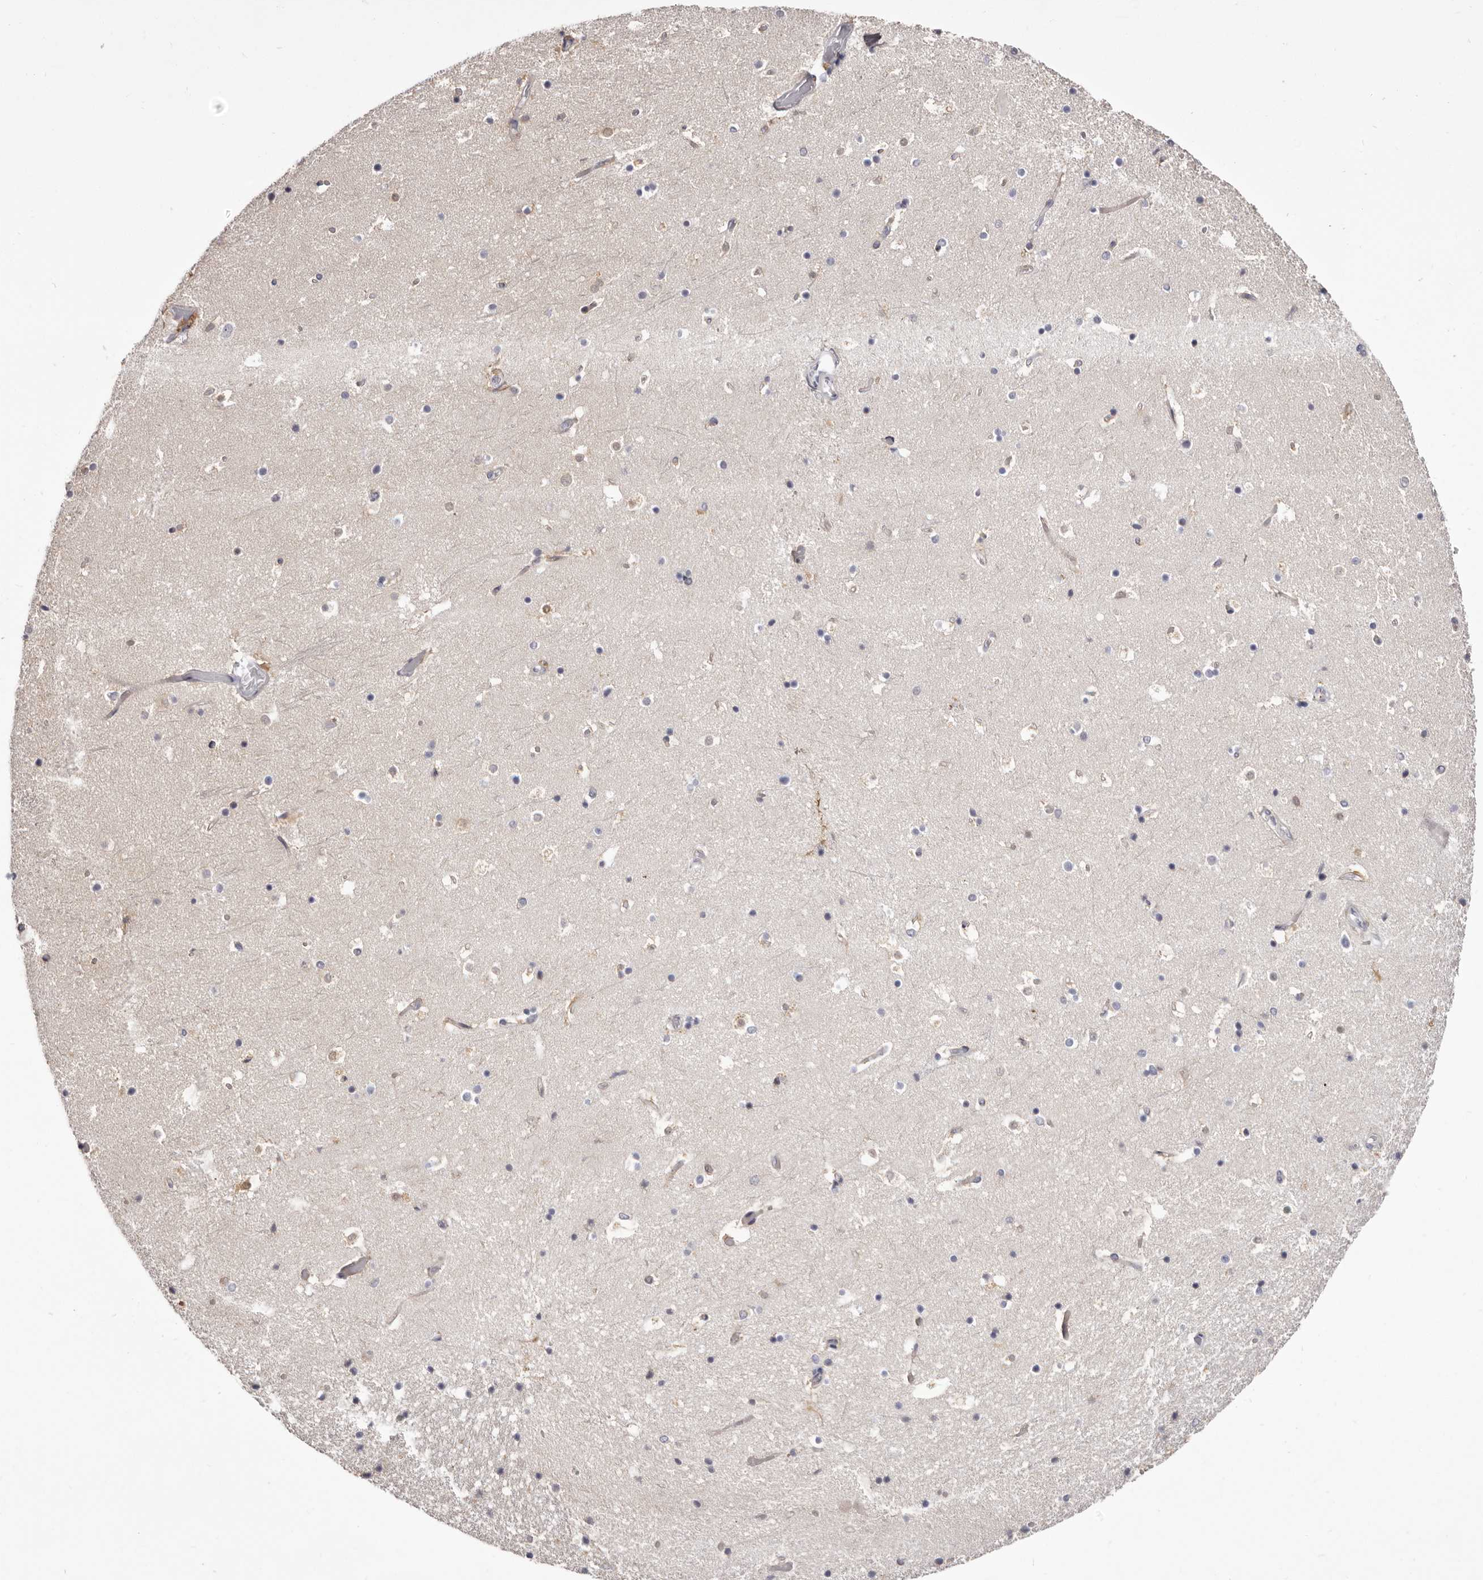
{"staining": {"intensity": "weak", "quantity": "<25%", "location": "cytoplasmic/membranous,nuclear"}, "tissue": "hippocampus", "cell_type": "Glial cells", "image_type": "normal", "snomed": [{"axis": "morphology", "description": "Normal tissue, NOS"}, {"axis": "topography", "description": "Hippocampus"}], "caption": "Immunohistochemistry (IHC) of normal human hippocampus displays no expression in glial cells. The staining is performed using DAB brown chromogen with nuclei counter-stained in using hematoxylin.", "gene": "STK16", "patient": {"sex": "female", "age": 52}}